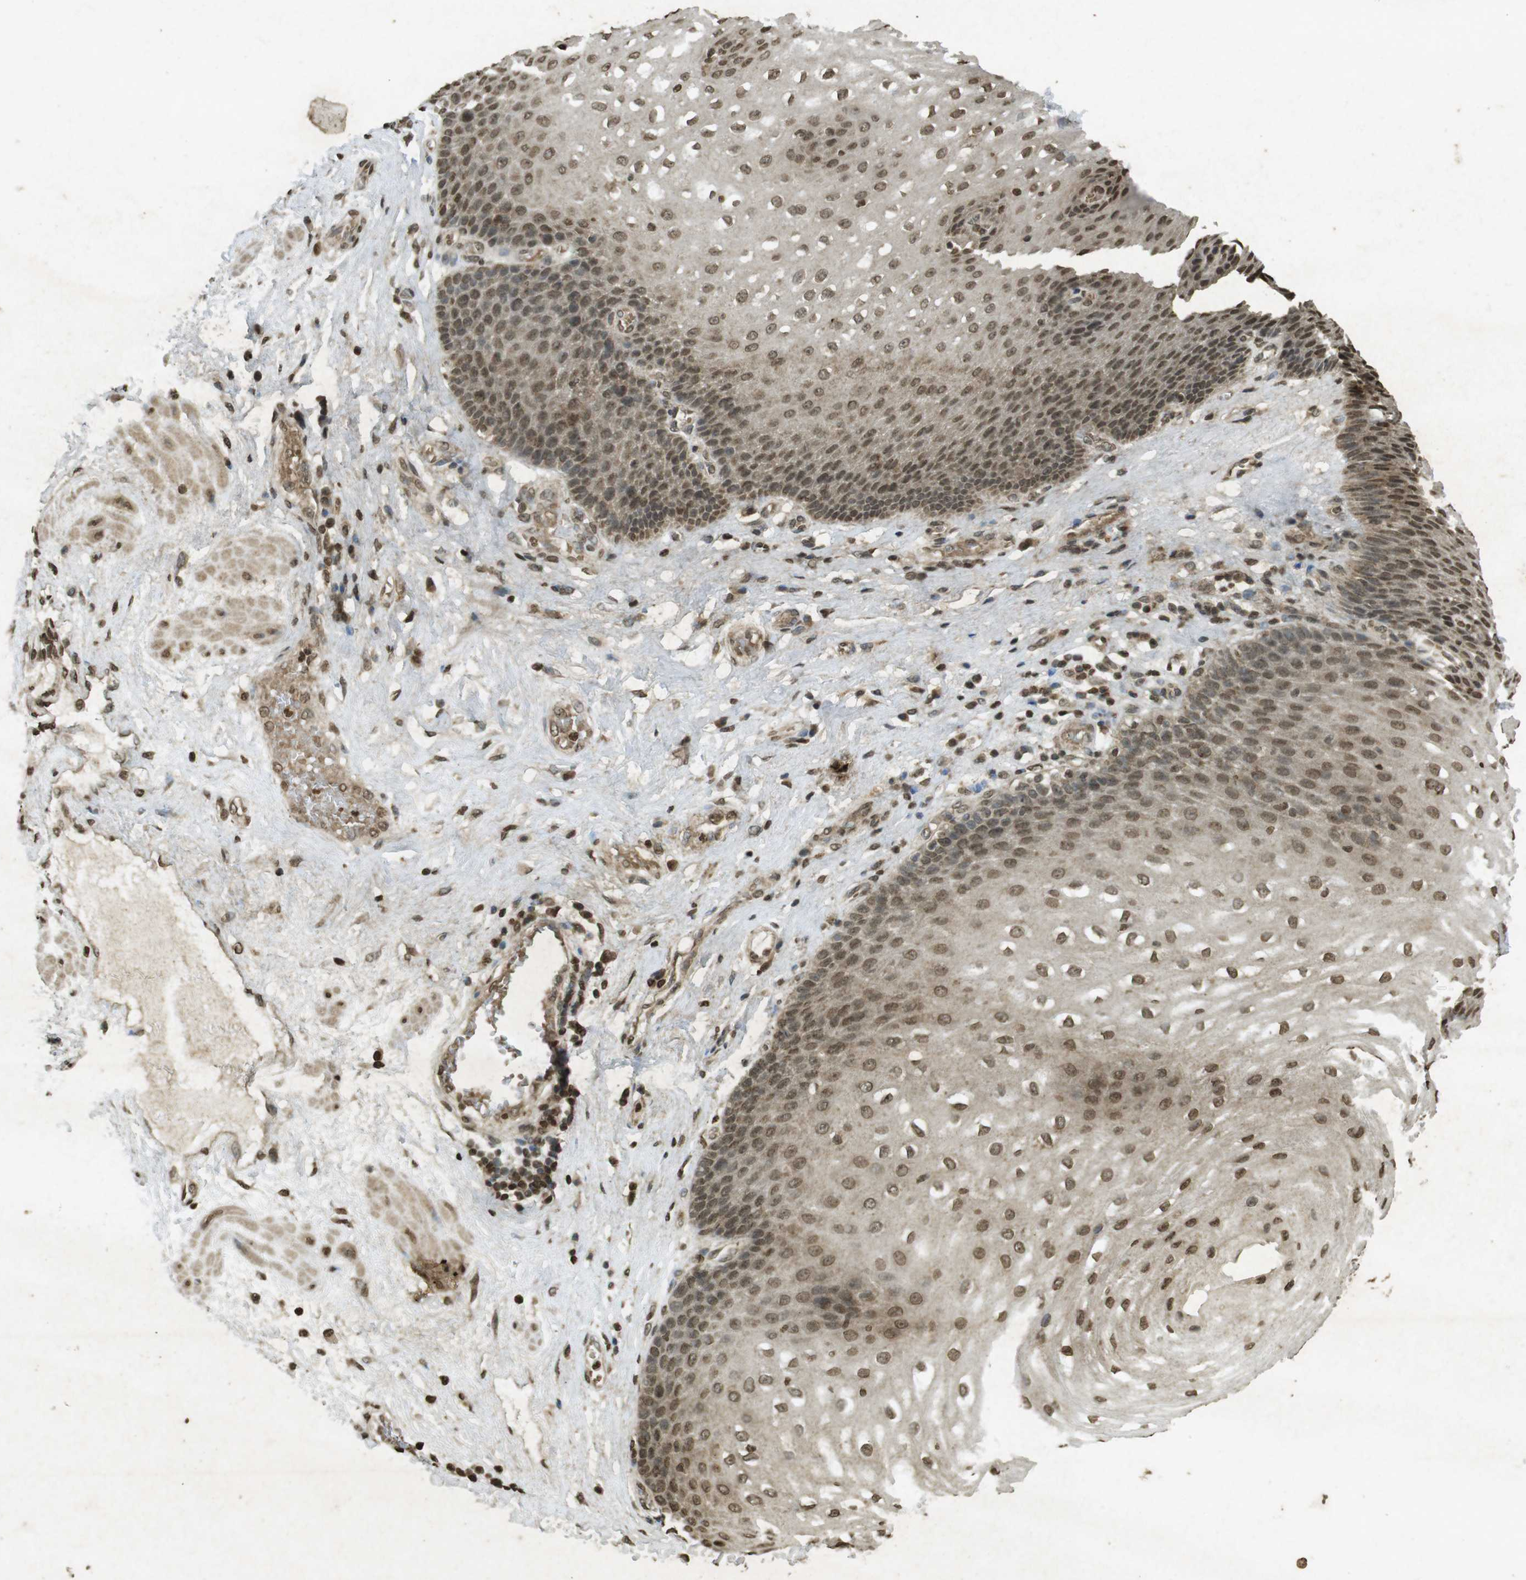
{"staining": {"intensity": "moderate", "quantity": ">75%", "location": "cytoplasmic/membranous,nuclear"}, "tissue": "esophagus", "cell_type": "Squamous epithelial cells", "image_type": "normal", "snomed": [{"axis": "morphology", "description": "Normal tissue, NOS"}, {"axis": "topography", "description": "Esophagus"}], "caption": "A brown stain labels moderate cytoplasmic/membranous,nuclear staining of a protein in squamous epithelial cells of normal human esophagus. (Stains: DAB in brown, nuclei in blue, Microscopy: brightfield microscopy at high magnification).", "gene": "ORC4", "patient": {"sex": "male", "age": 48}}